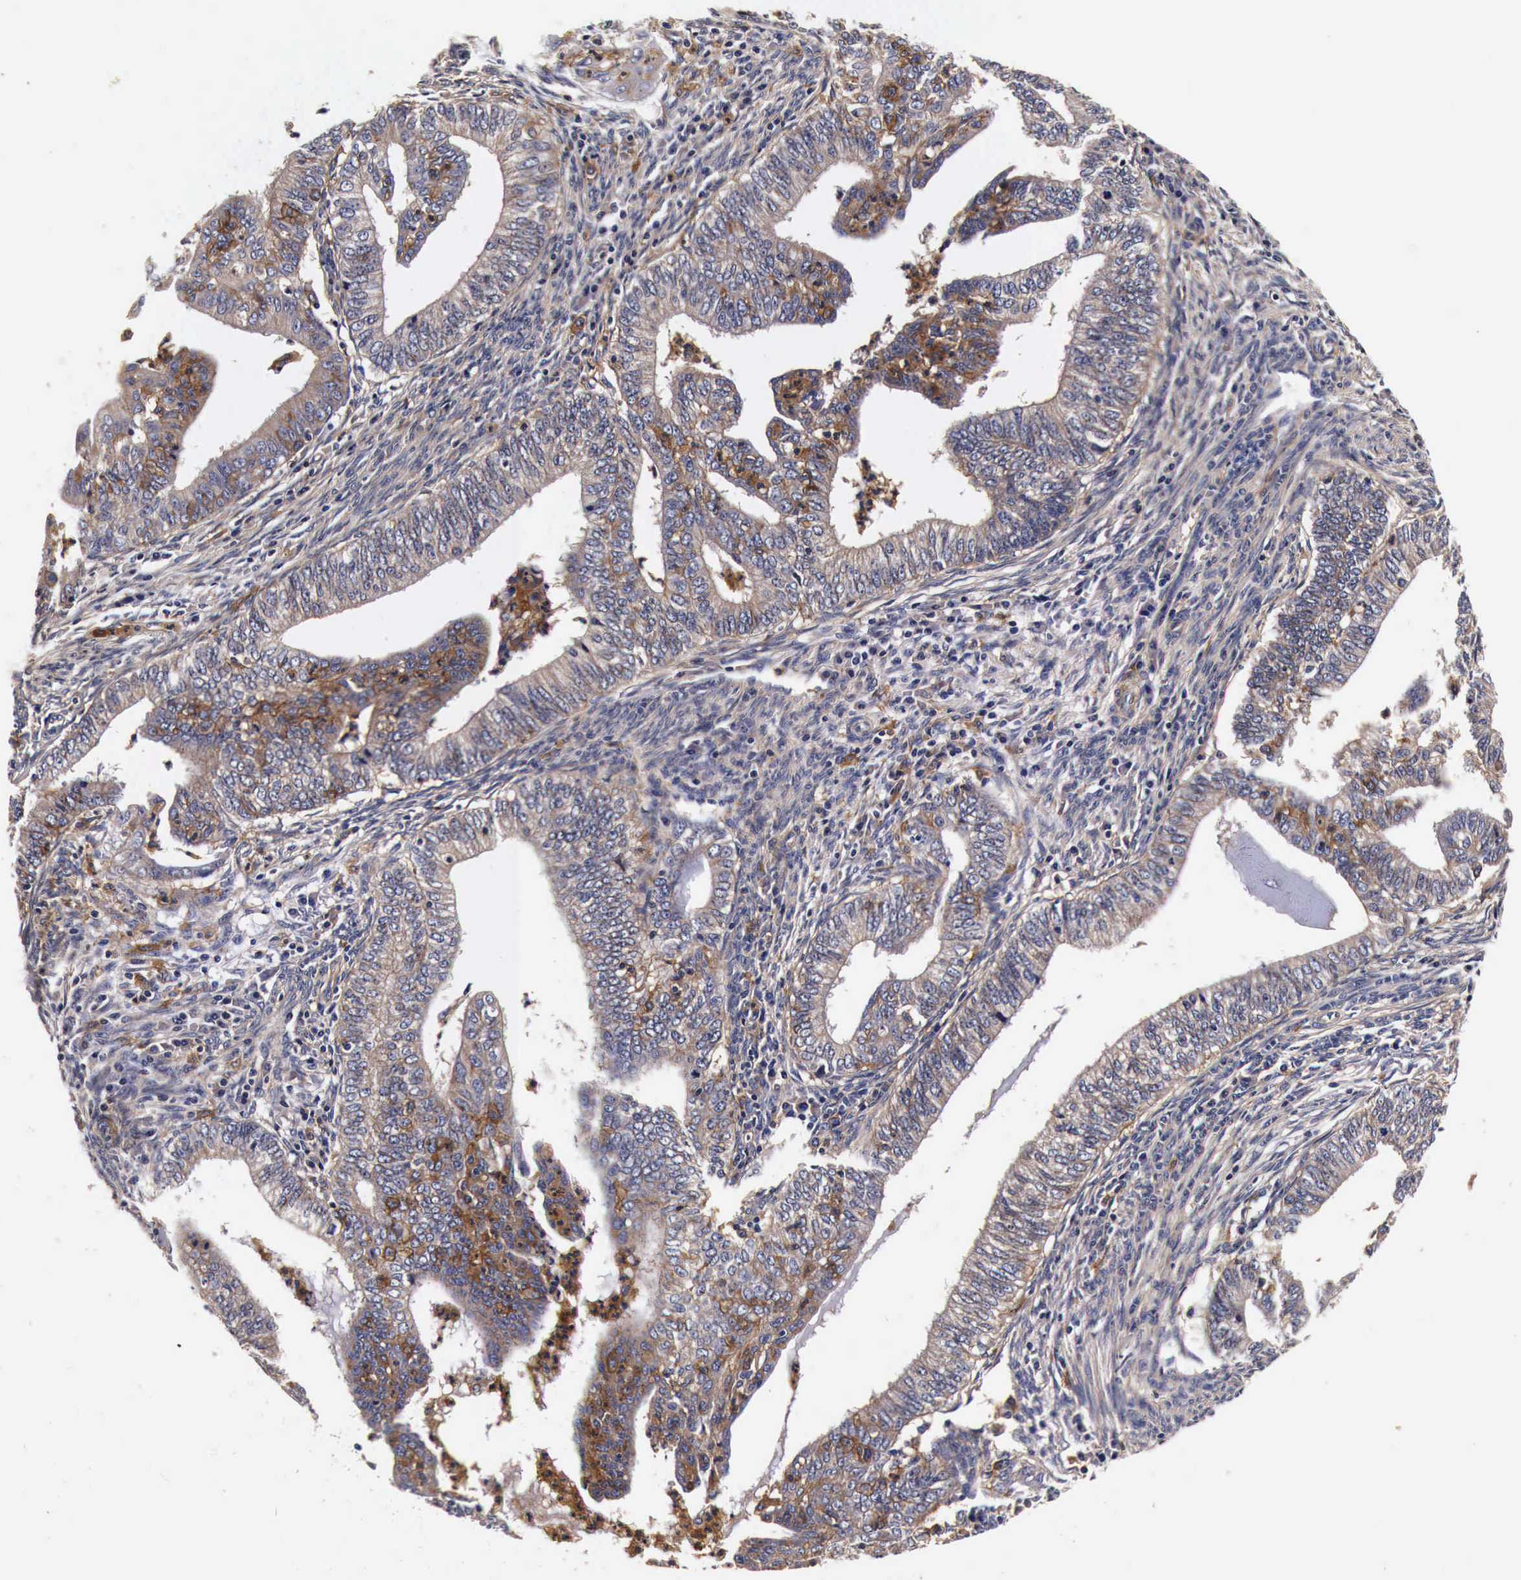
{"staining": {"intensity": "weak", "quantity": ">75%", "location": "cytoplasmic/membranous"}, "tissue": "endometrial cancer", "cell_type": "Tumor cells", "image_type": "cancer", "snomed": [{"axis": "morphology", "description": "Adenocarcinoma, NOS"}, {"axis": "topography", "description": "Endometrium"}], "caption": "IHC of endometrial adenocarcinoma displays low levels of weak cytoplasmic/membranous expression in about >75% of tumor cells. The staining is performed using DAB (3,3'-diaminobenzidine) brown chromogen to label protein expression. The nuclei are counter-stained blue using hematoxylin.", "gene": "RP2", "patient": {"sex": "female", "age": 66}}